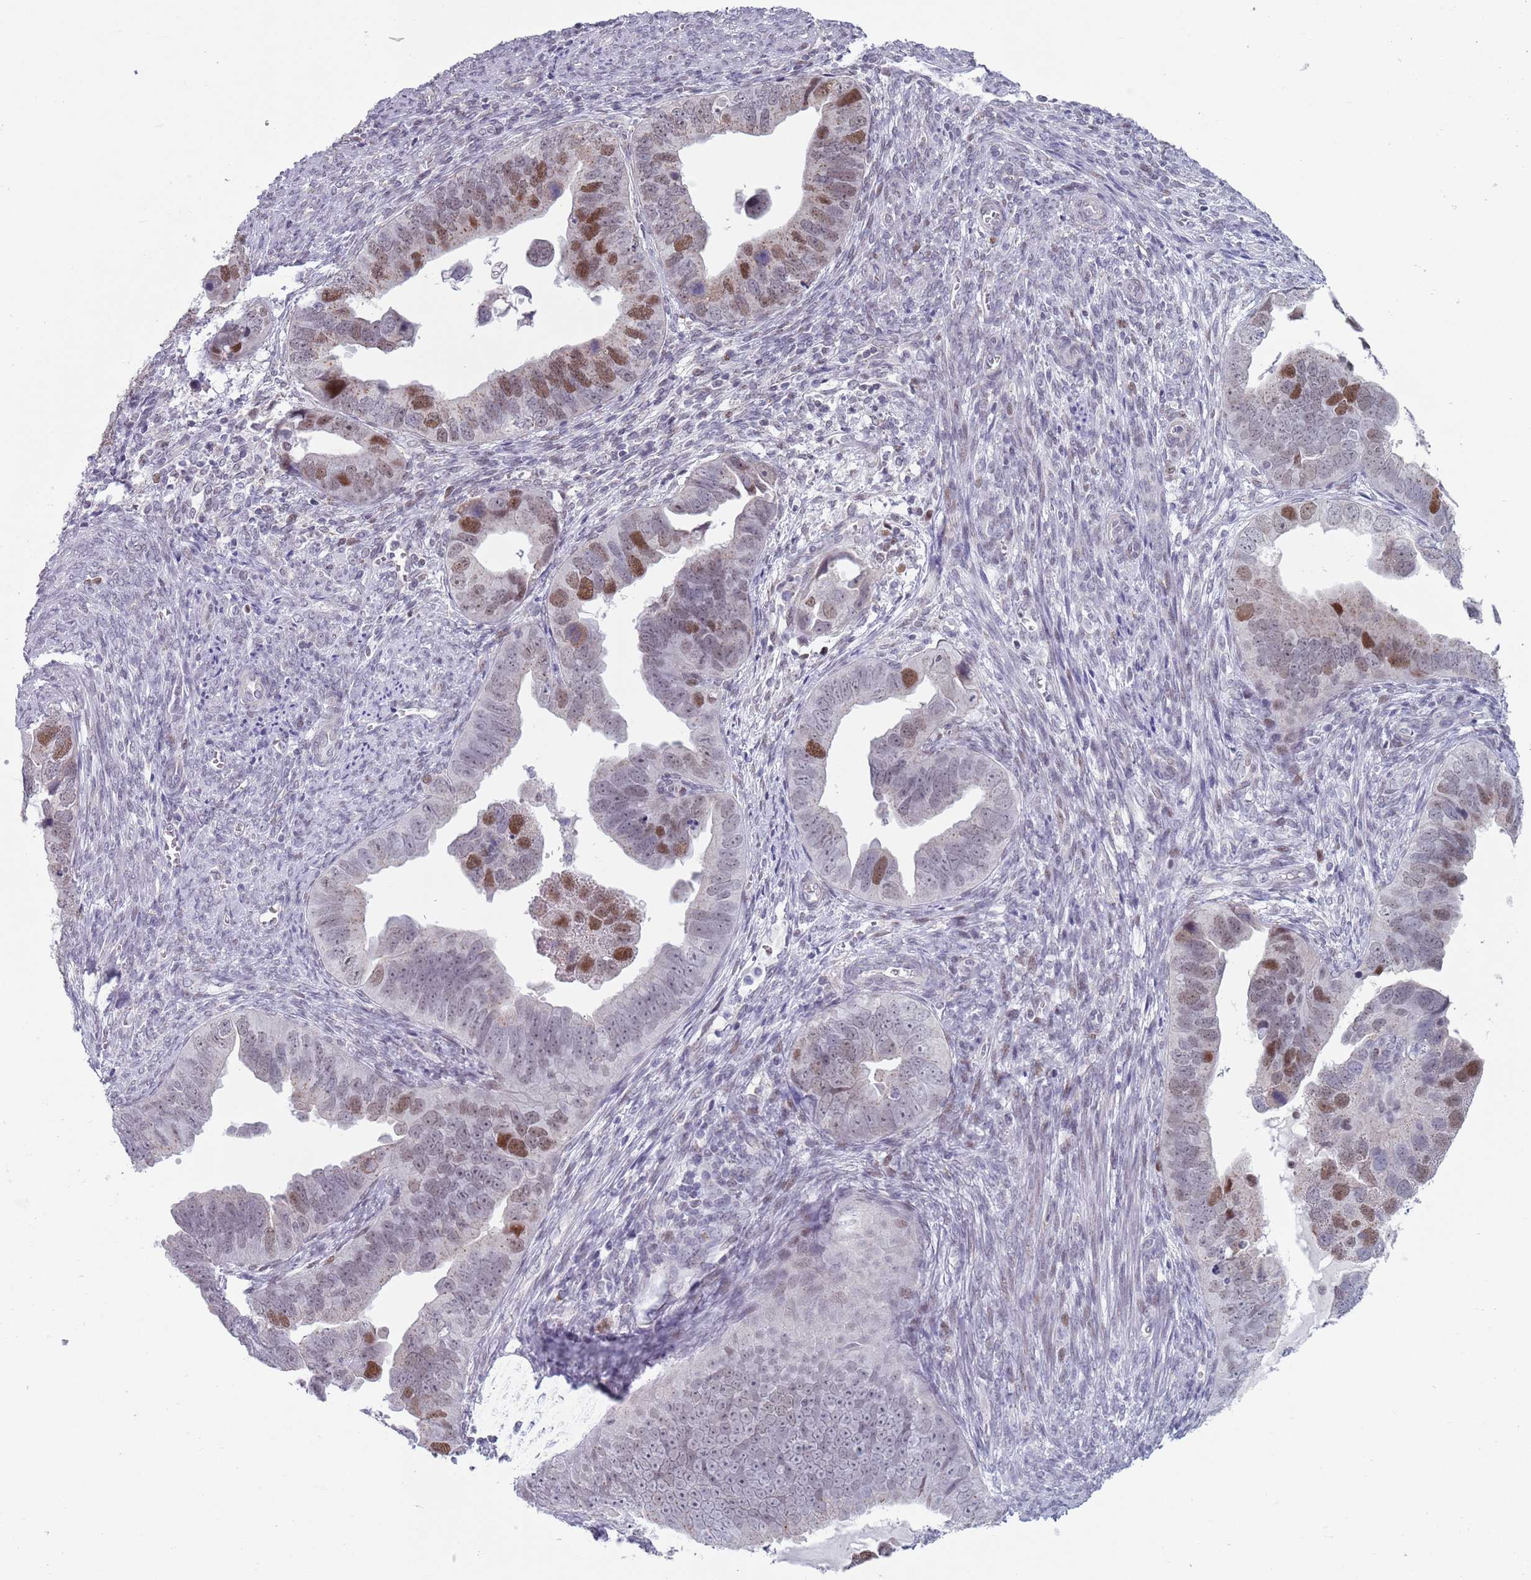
{"staining": {"intensity": "moderate", "quantity": "<25%", "location": "nuclear"}, "tissue": "endometrial cancer", "cell_type": "Tumor cells", "image_type": "cancer", "snomed": [{"axis": "morphology", "description": "Adenocarcinoma, NOS"}, {"axis": "topography", "description": "Endometrium"}], "caption": "Human adenocarcinoma (endometrial) stained with a protein marker exhibits moderate staining in tumor cells.", "gene": "ZKSCAN2", "patient": {"sex": "female", "age": 75}}